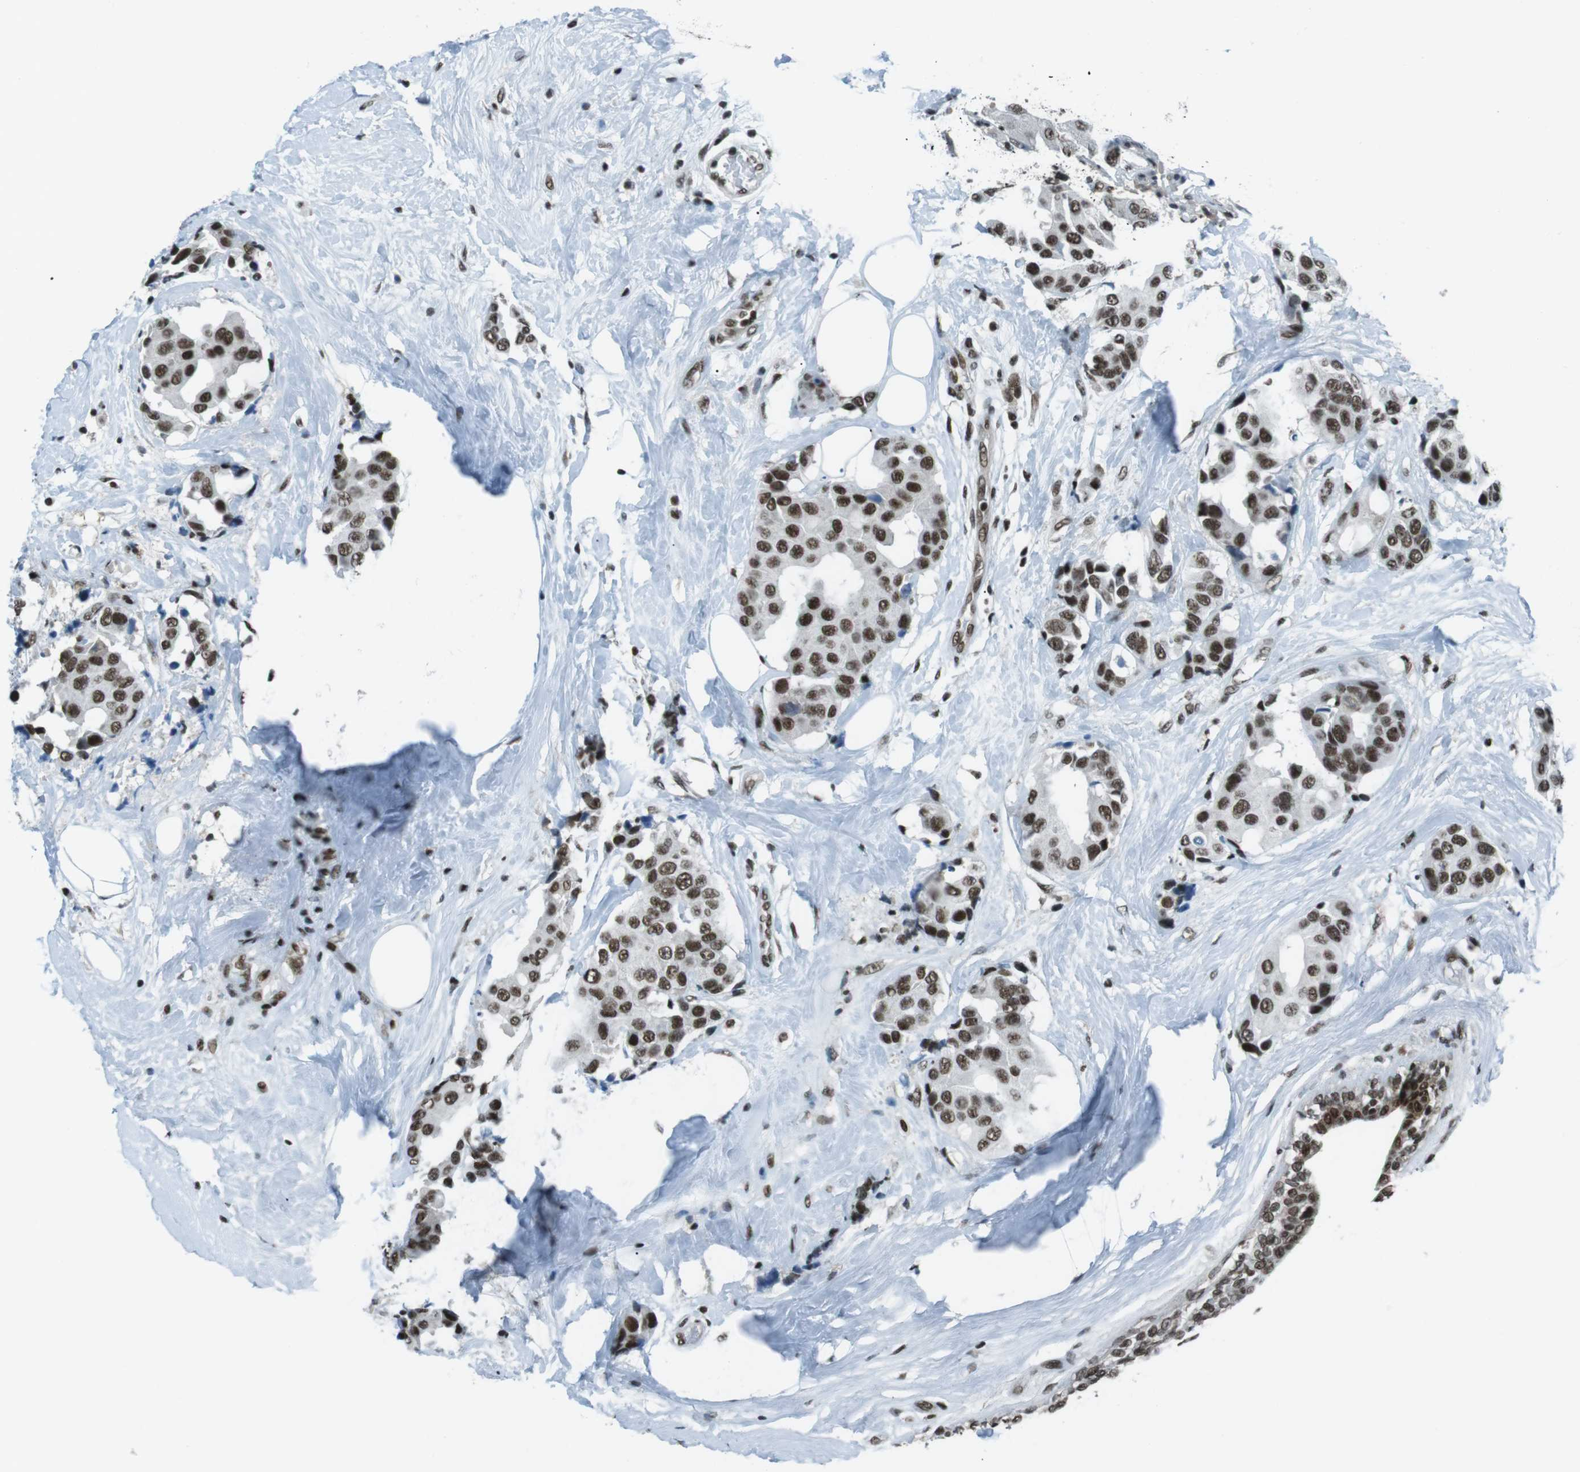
{"staining": {"intensity": "strong", "quantity": ">75%", "location": "nuclear"}, "tissue": "breast cancer", "cell_type": "Tumor cells", "image_type": "cancer", "snomed": [{"axis": "morphology", "description": "Normal tissue, NOS"}, {"axis": "morphology", "description": "Duct carcinoma"}, {"axis": "topography", "description": "Breast"}], "caption": "Human breast cancer (invasive ductal carcinoma) stained with a brown dye exhibits strong nuclear positive staining in about >75% of tumor cells.", "gene": "TAF1", "patient": {"sex": "female", "age": 39}}